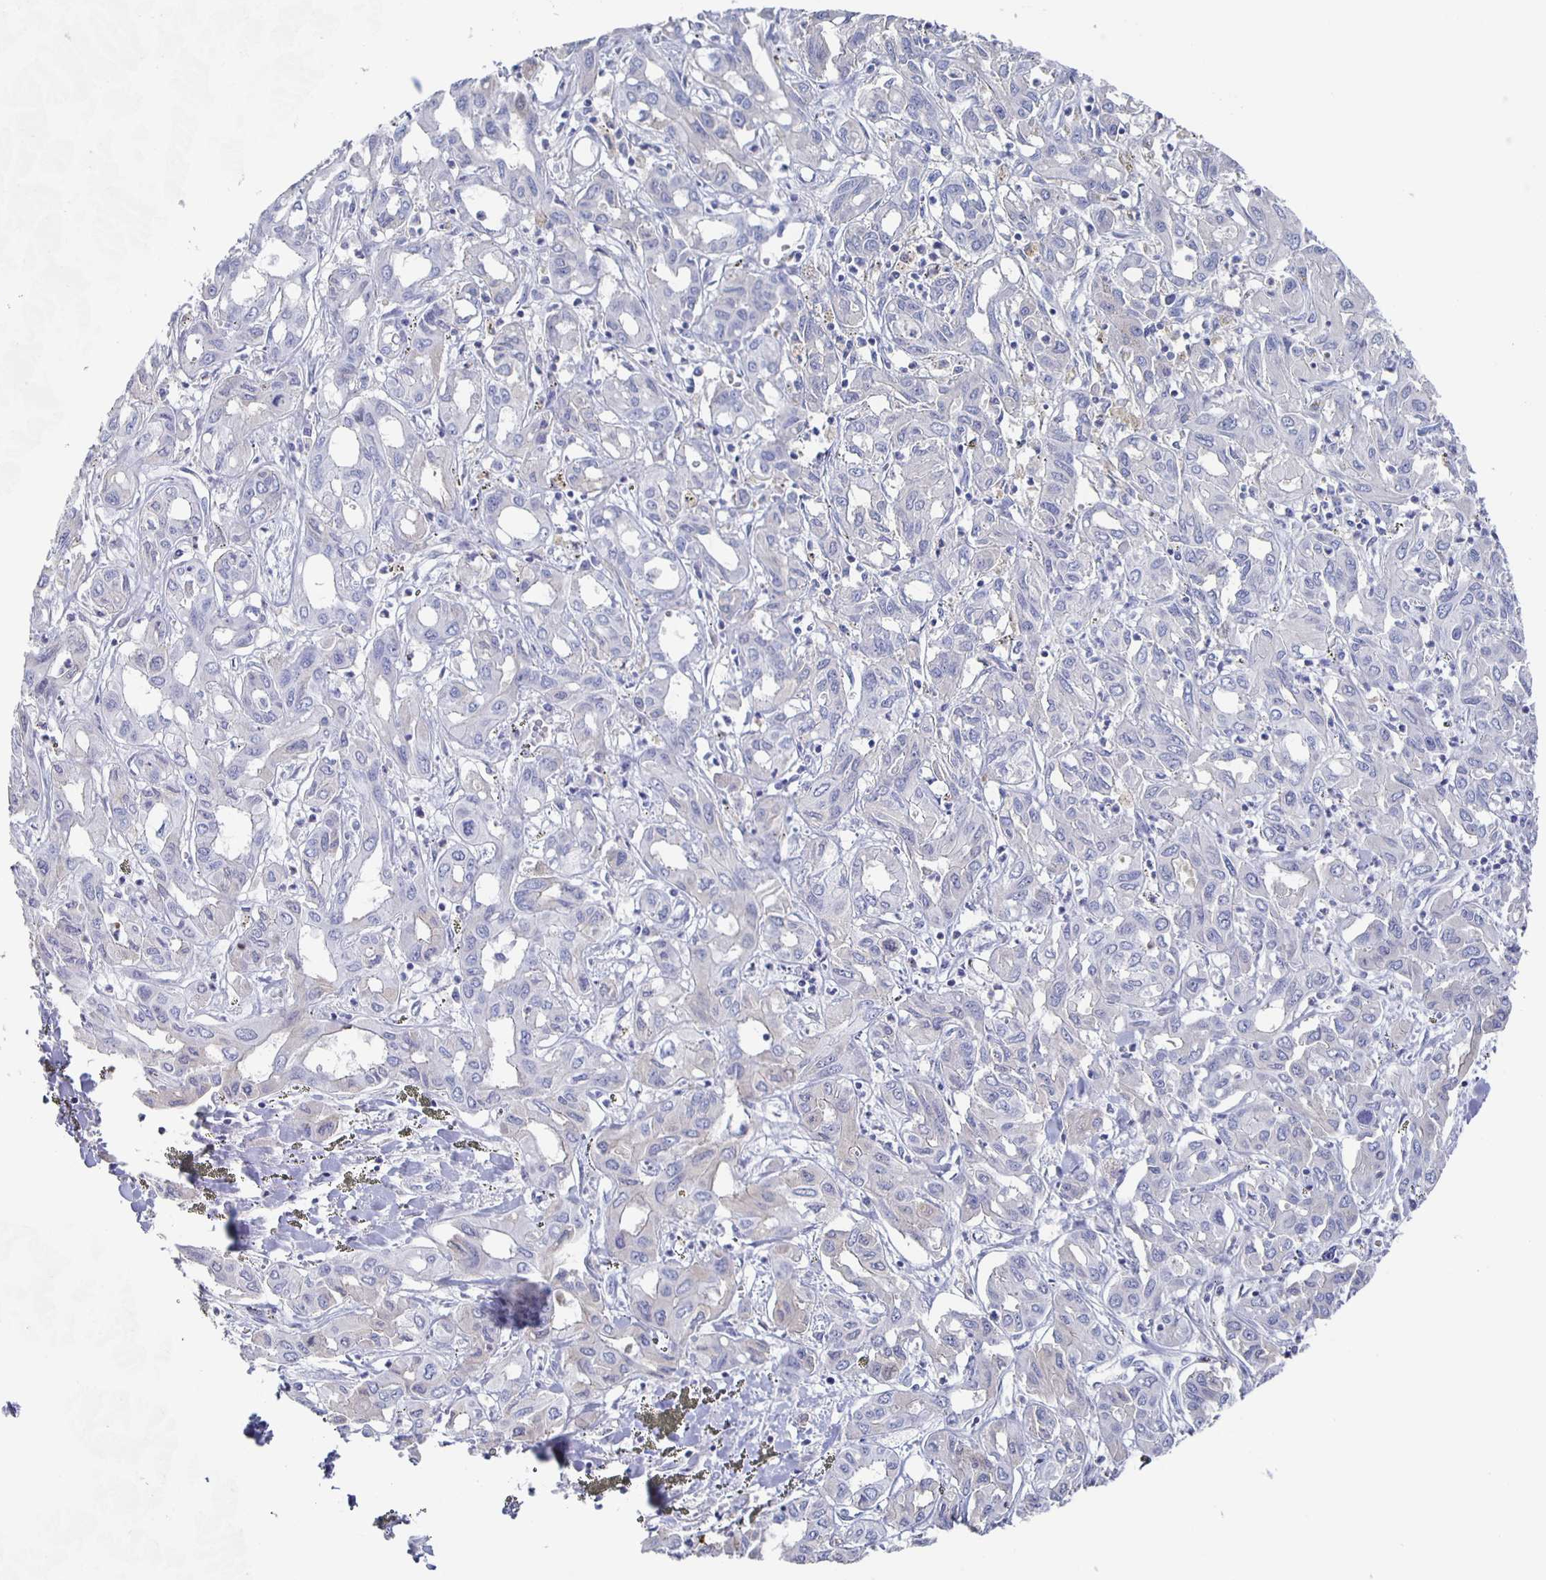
{"staining": {"intensity": "negative", "quantity": "none", "location": "none"}, "tissue": "liver cancer", "cell_type": "Tumor cells", "image_type": "cancer", "snomed": [{"axis": "morphology", "description": "Cholangiocarcinoma"}, {"axis": "topography", "description": "Liver"}], "caption": "This is an immunohistochemistry histopathology image of human liver cancer. There is no staining in tumor cells.", "gene": "FGA", "patient": {"sex": "female", "age": 60}}